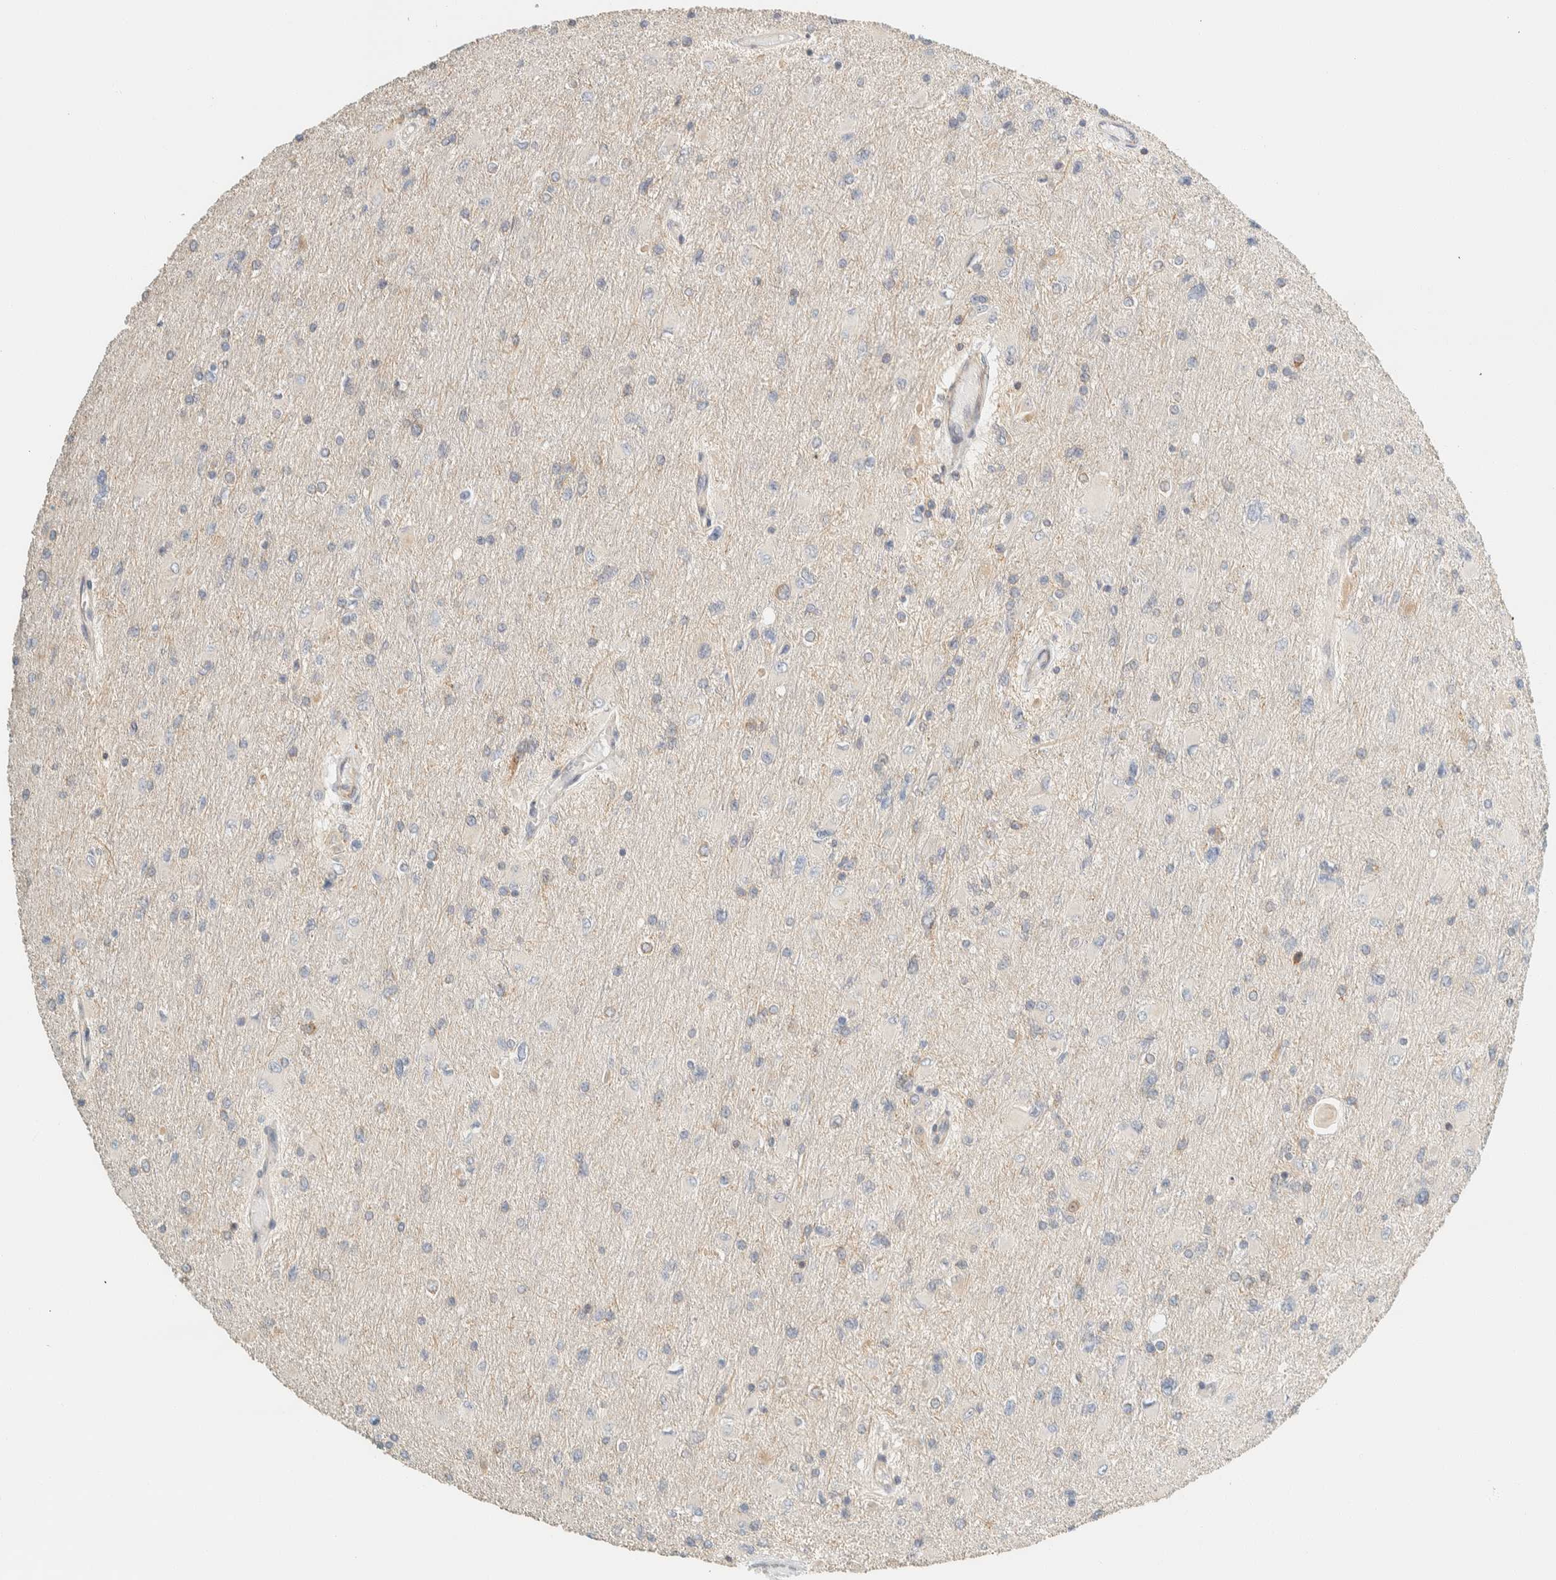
{"staining": {"intensity": "weak", "quantity": "<25%", "location": "cytoplasmic/membranous"}, "tissue": "glioma", "cell_type": "Tumor cells", "image_type": "cancer", "snomed": [{"axis": "morphology", "description": "Glioma, malignant, High grade"}, {"axis": "topography", "description": "Cerebral cortex"}], "caption": "An immunohistochemistry (IHC) photomicrograph of malignant high-grade glioma is shown. There is no staining in tumor cells of malignant high-grade glioma.", "gene": "ARFGEF1", "patient": {"sex": "female", "age": 36}}